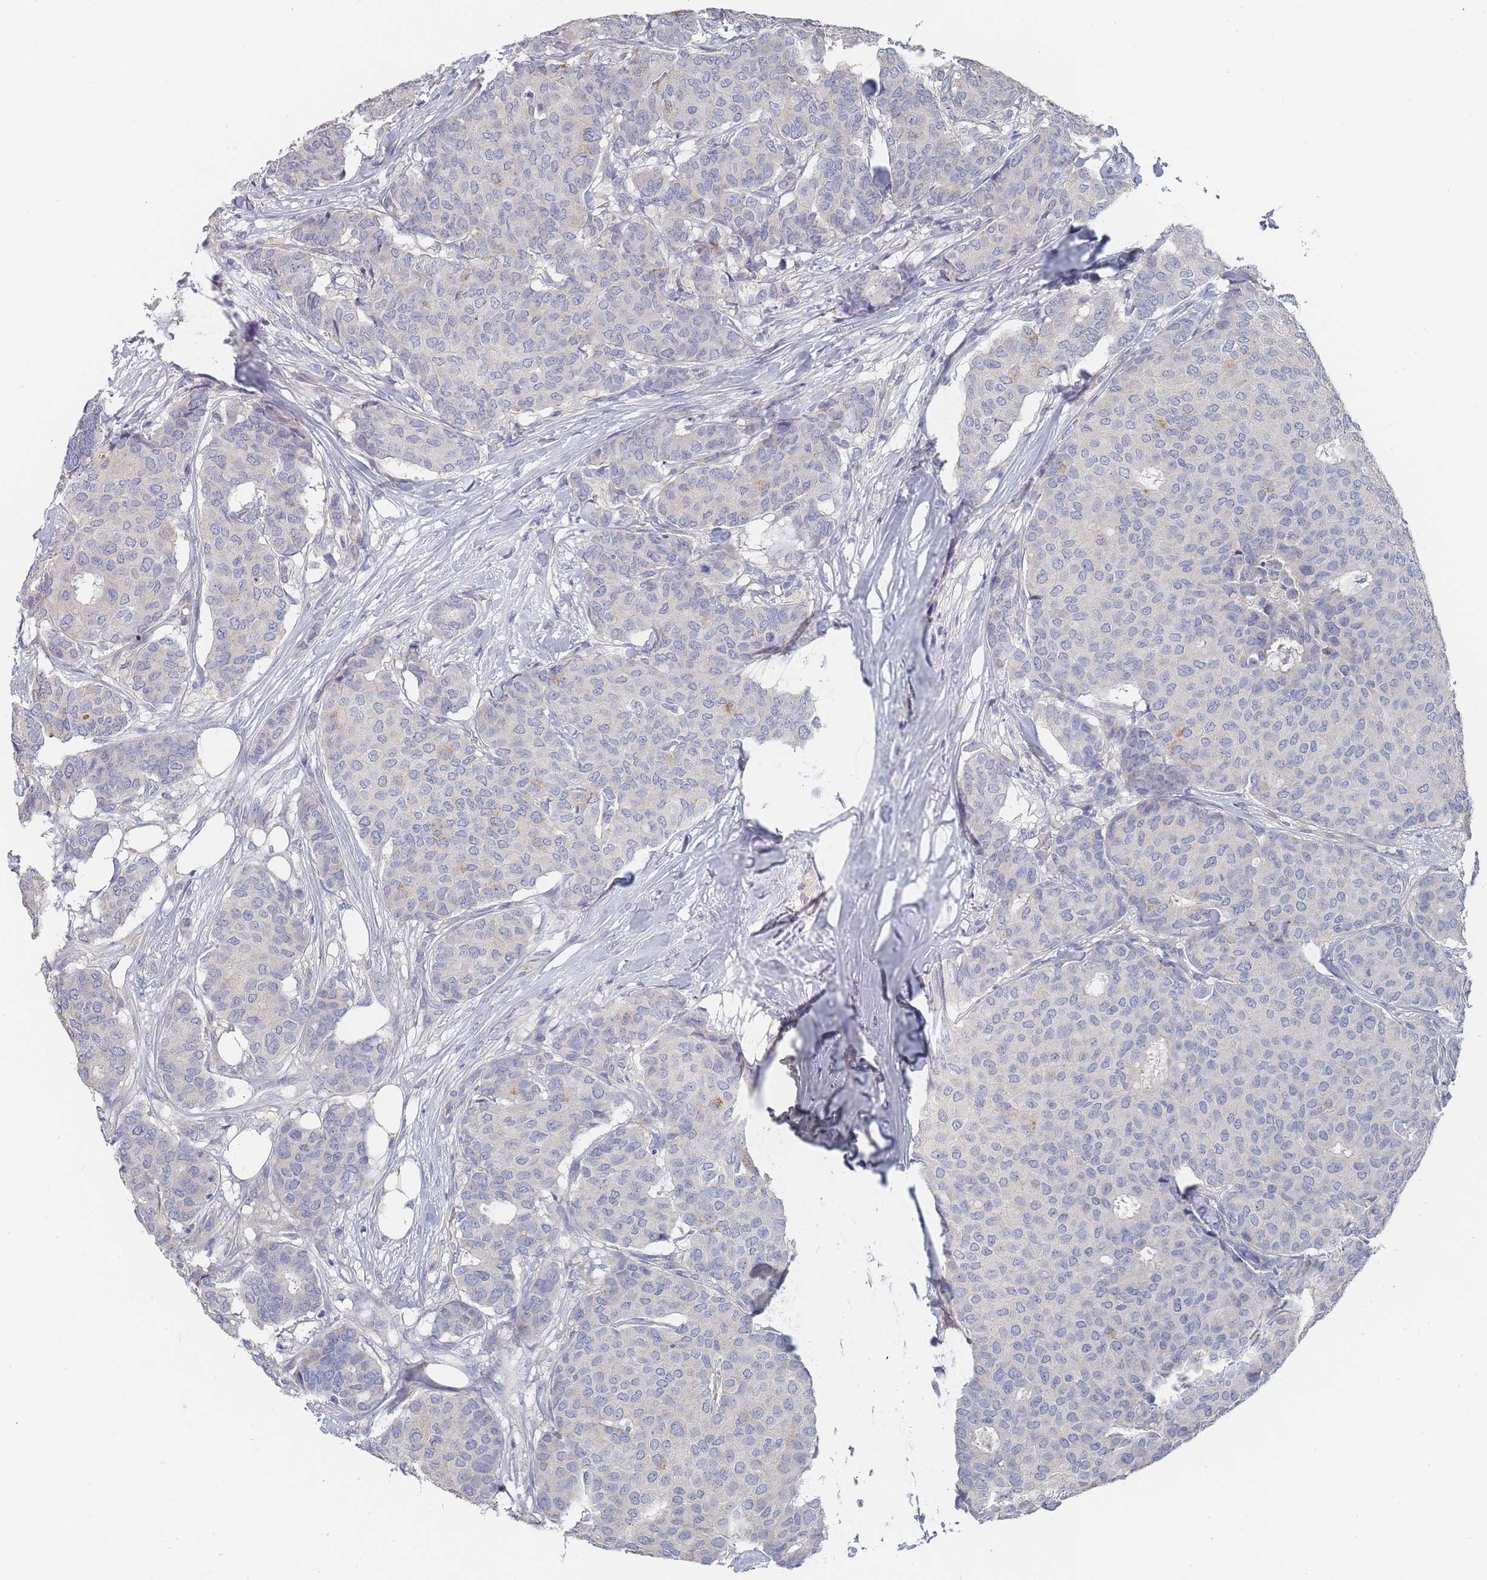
{"staining": {"intensity": "negative", "quantity": "none", "location": "none"}, "tissue": "breast cancer", "cell_type": "Tumor cells", "image_type": "cancer", "snomed": [{"axis": "morphology", "description": "Duct carcinoma"}, {"axis": "topography", "description": "Breast"}], "caption": "An IHC histopathology image of breast cancer (invasive ductal carcinoma) is shown. There is no staining in tumor cells of breast cancer (invasive ductal carcinoma).", "gene": "ACAD11", "patient": {"sex": "female", "age": 75}}